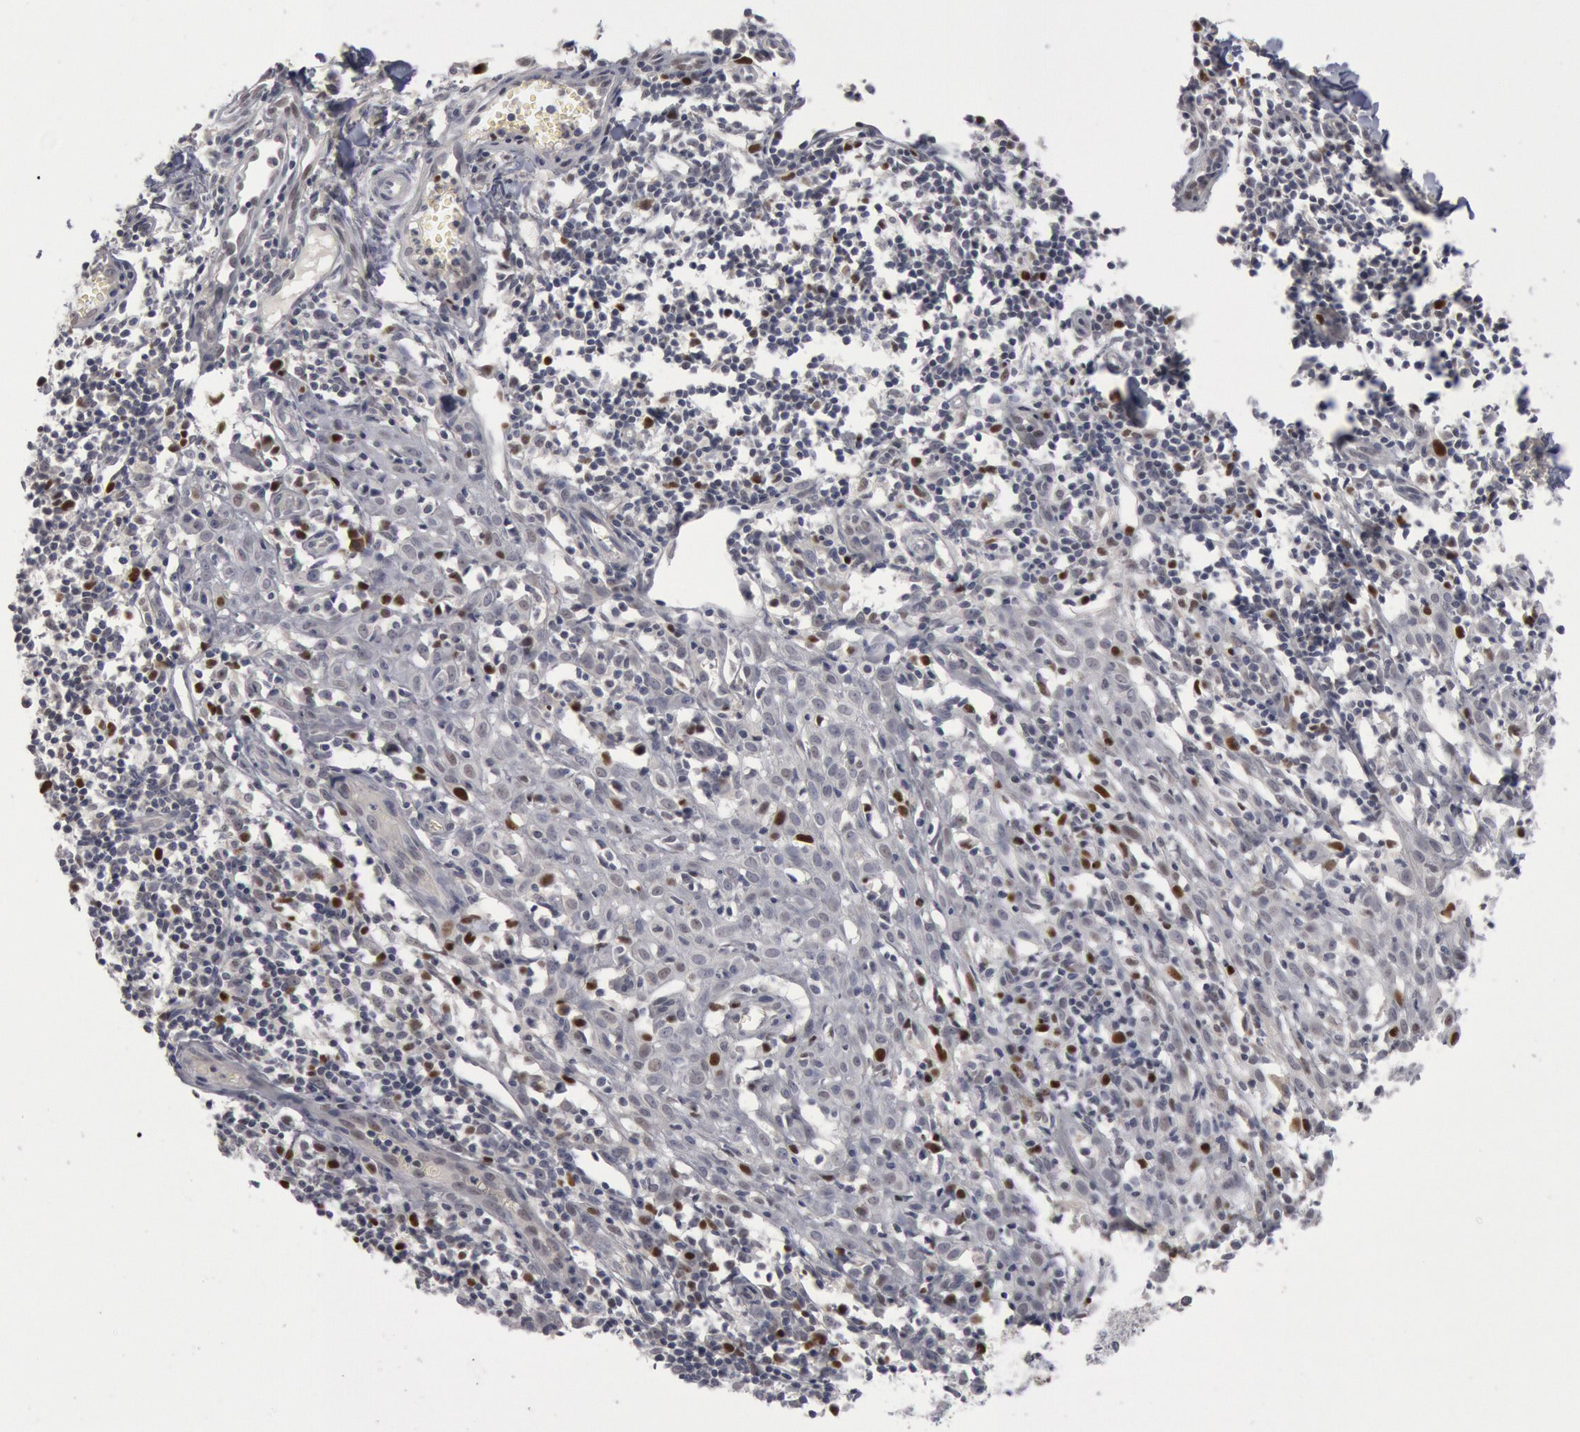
{"staining": {"intensity": "strong", "quantity": "<25%", "location": "nuclear"}, "tissue": "melanoma", "cell_type": "Tumor cells", "image_type": "cancer", "snomed": [{"axis": "morphology", "description": "Malignant melanoma, NOS"}, {"axis": "topography", "description": "Skin"}], "caption": "Tumor cells reveal medium levels of strong nuclear positivity in approximately <25% of cells in melanoma. (Brightfield microscopy of DAB IHC at high magnification).", "gene": "WDHD1", "patient": {"sex": "female", "age": 52}}